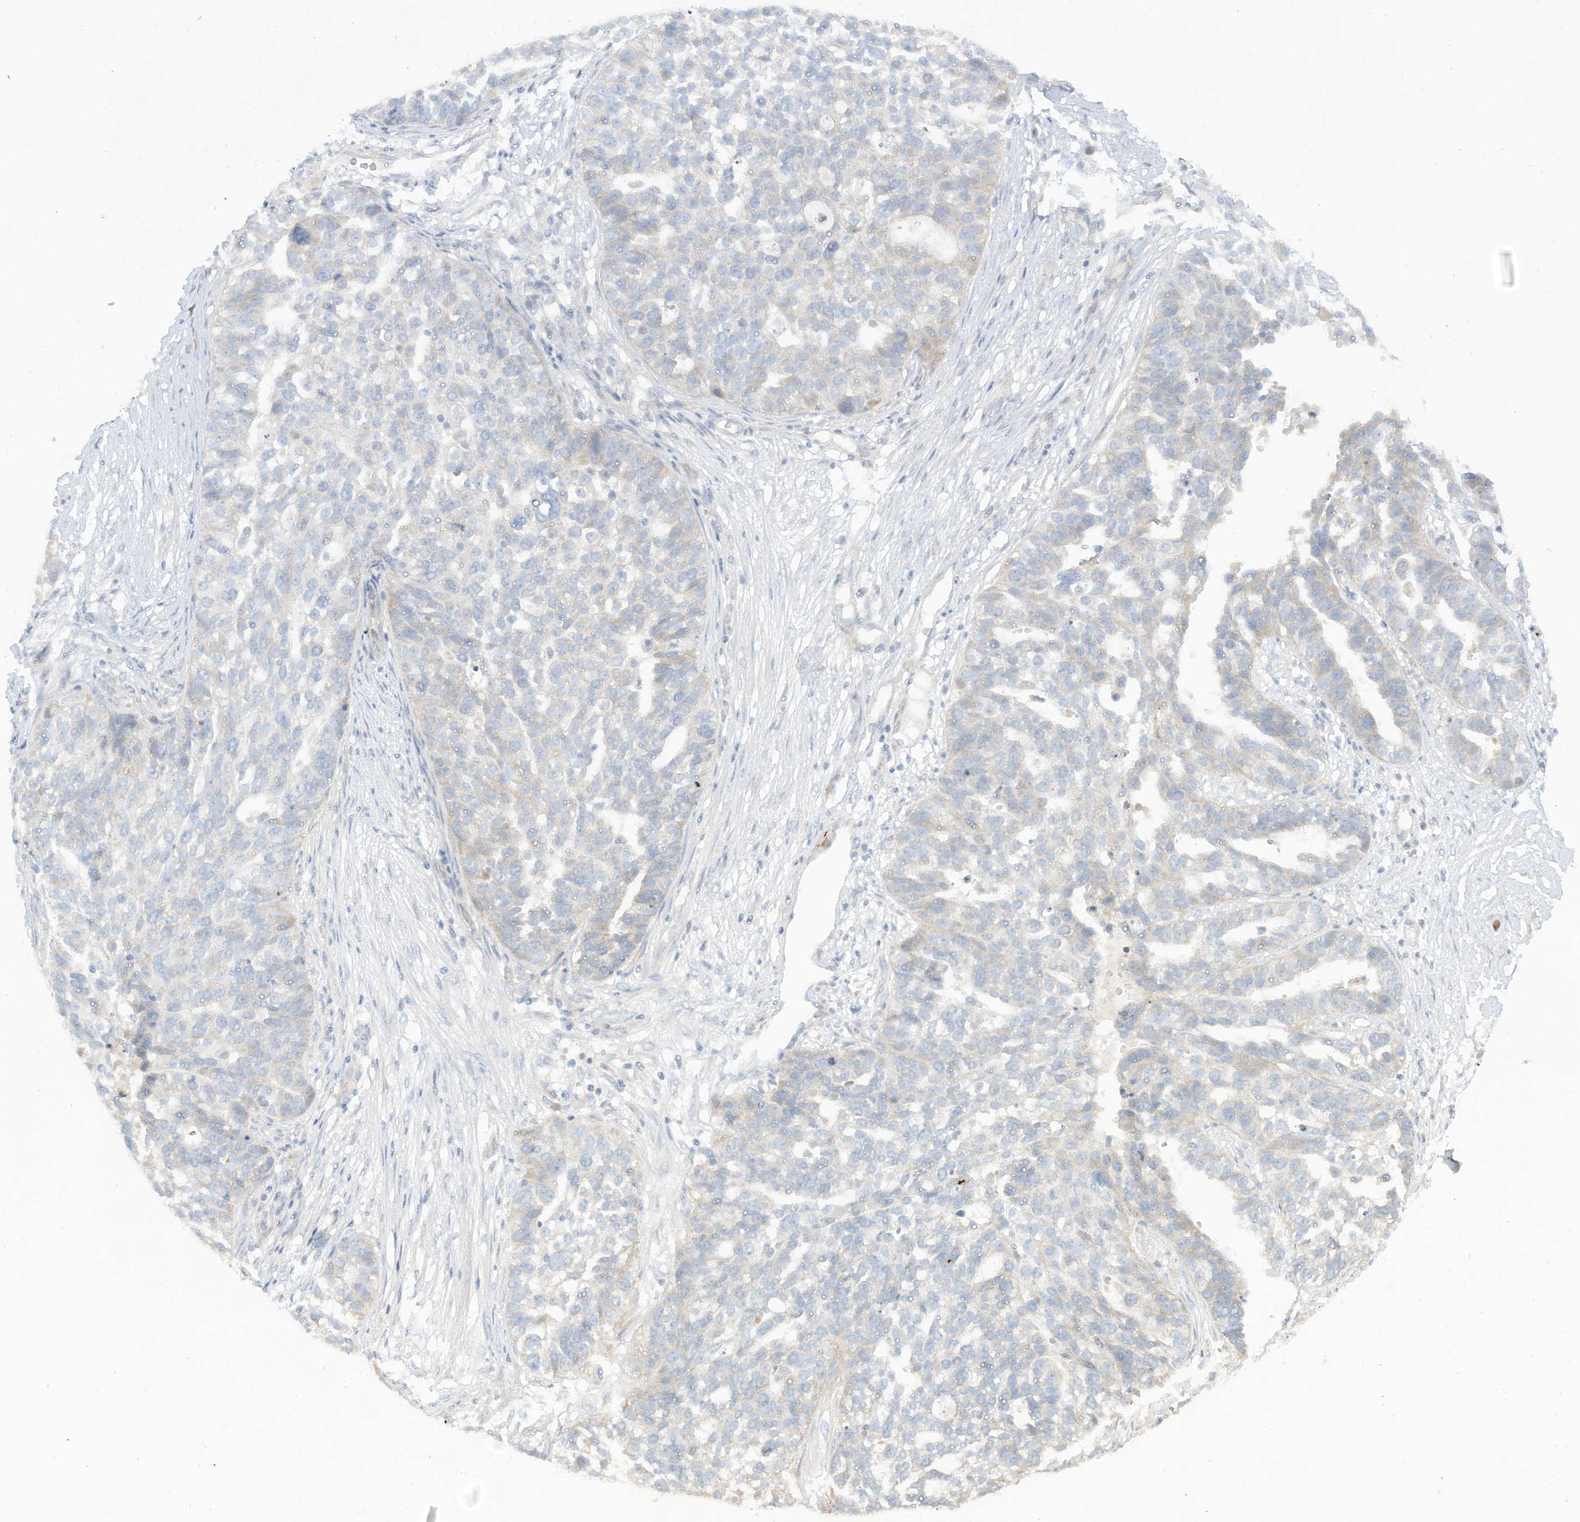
{"staining": {"intensity": "negative", "quantity": "none", "location": "none"}, "tissue": "ovarian cancer", "cell_type": "Tumor cells", "image_type": "cancer", "snomed": [{"axis": "morphology", "description": "Cystadenocarcinoma, serous, NOS"}, {"axis": "topography", "description": "Ovary"}], "caption": "Tumor cells are negative for protein expression in human ovarian cancer.", "gene": "LRRN2", "patient": {"sex": "female", "age": 59}}